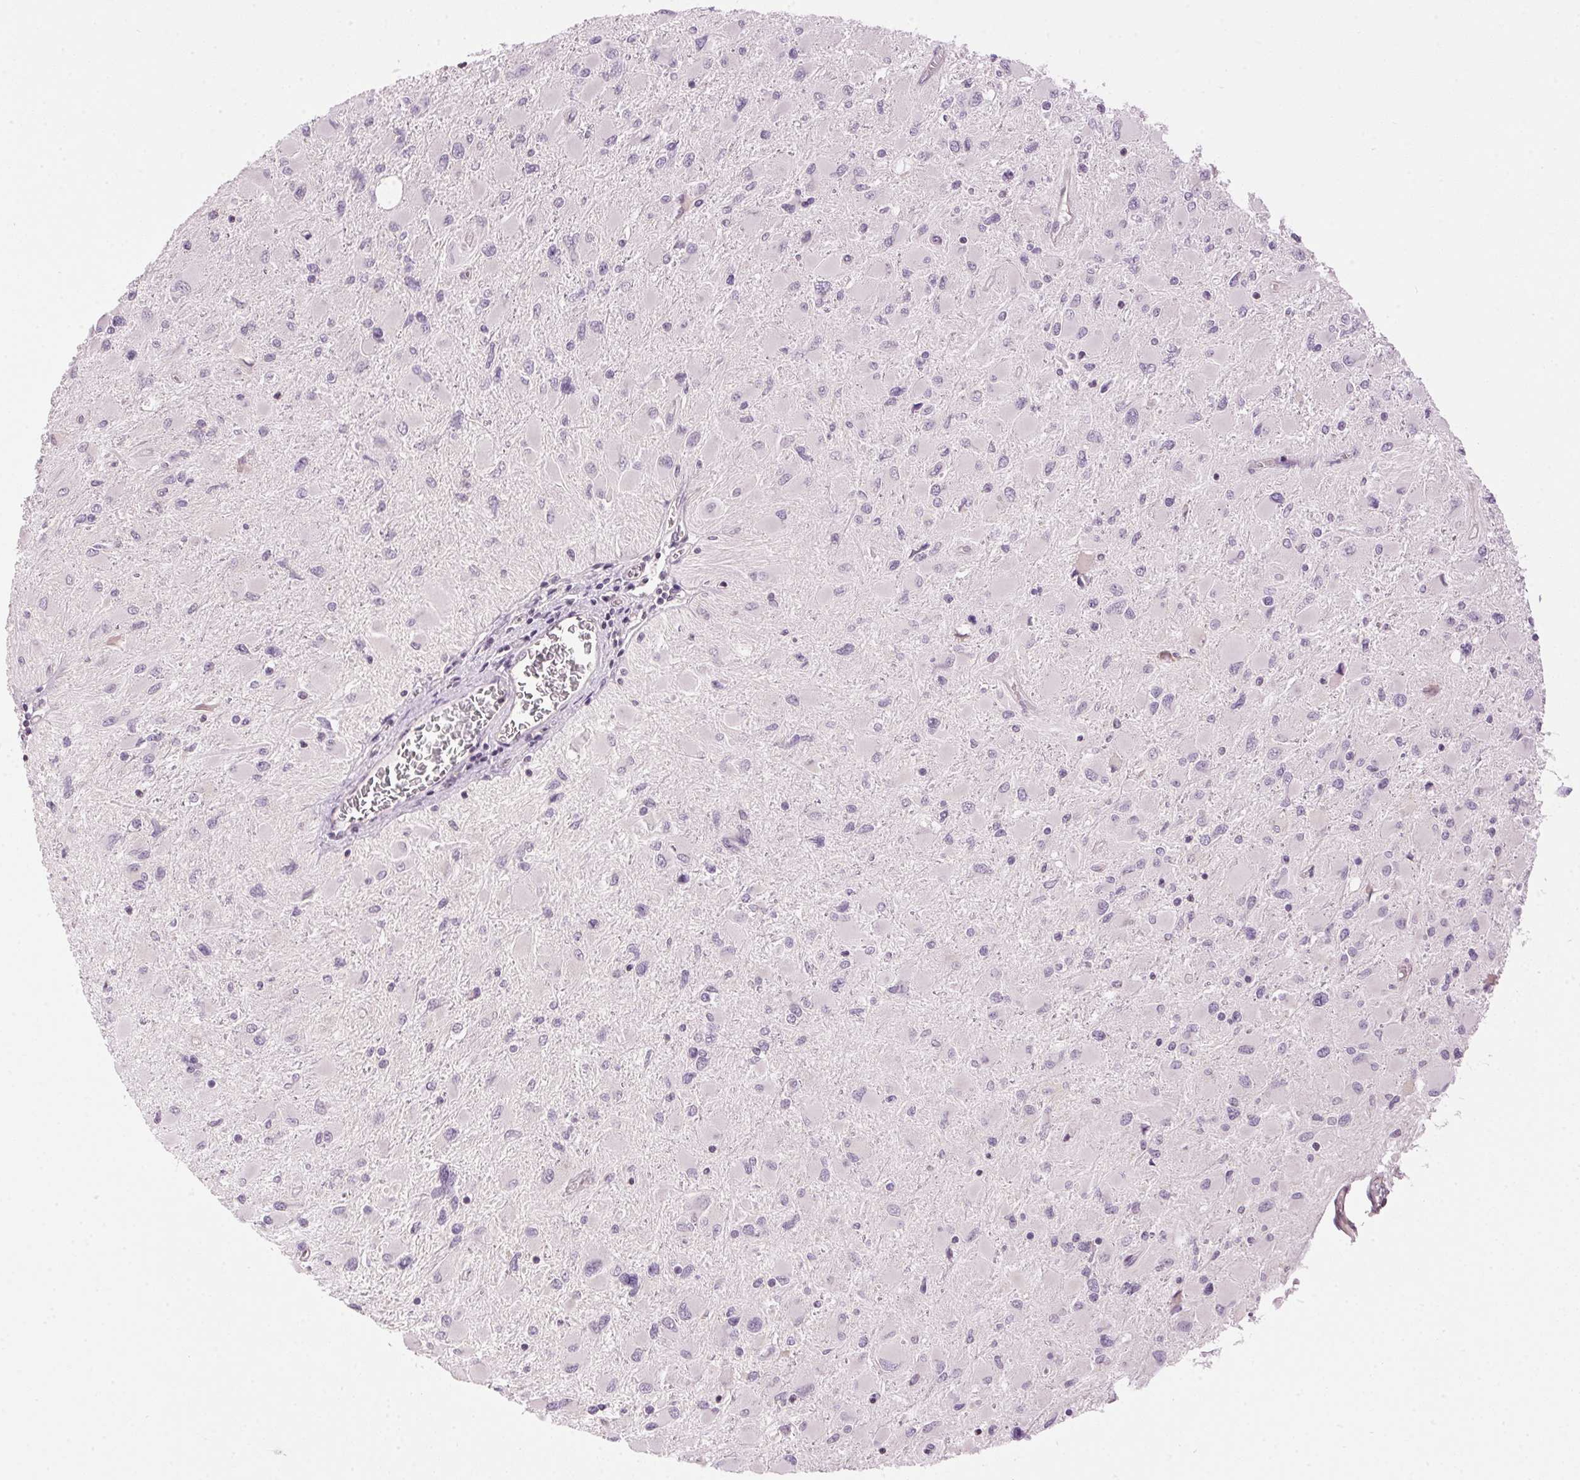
{"staining": {"intensity": "negative", "quantity": "none", "location": "none"}, "tissue": "glioma", "cell_type": "Tumor cells", "image_type": "cancer", "snomed": [{"axis": "morphology", "description": "Glioma, malignant, High grade"}, {"axis": "topography", "description": "Cerebral cortex"}], "caption": "Histopathology image shows no protein positivity in tumor cells of malignant glioma (high-grade) tissue.", "gene": "GOLPH3", "patient": {"sex": "female", "age": 36}}